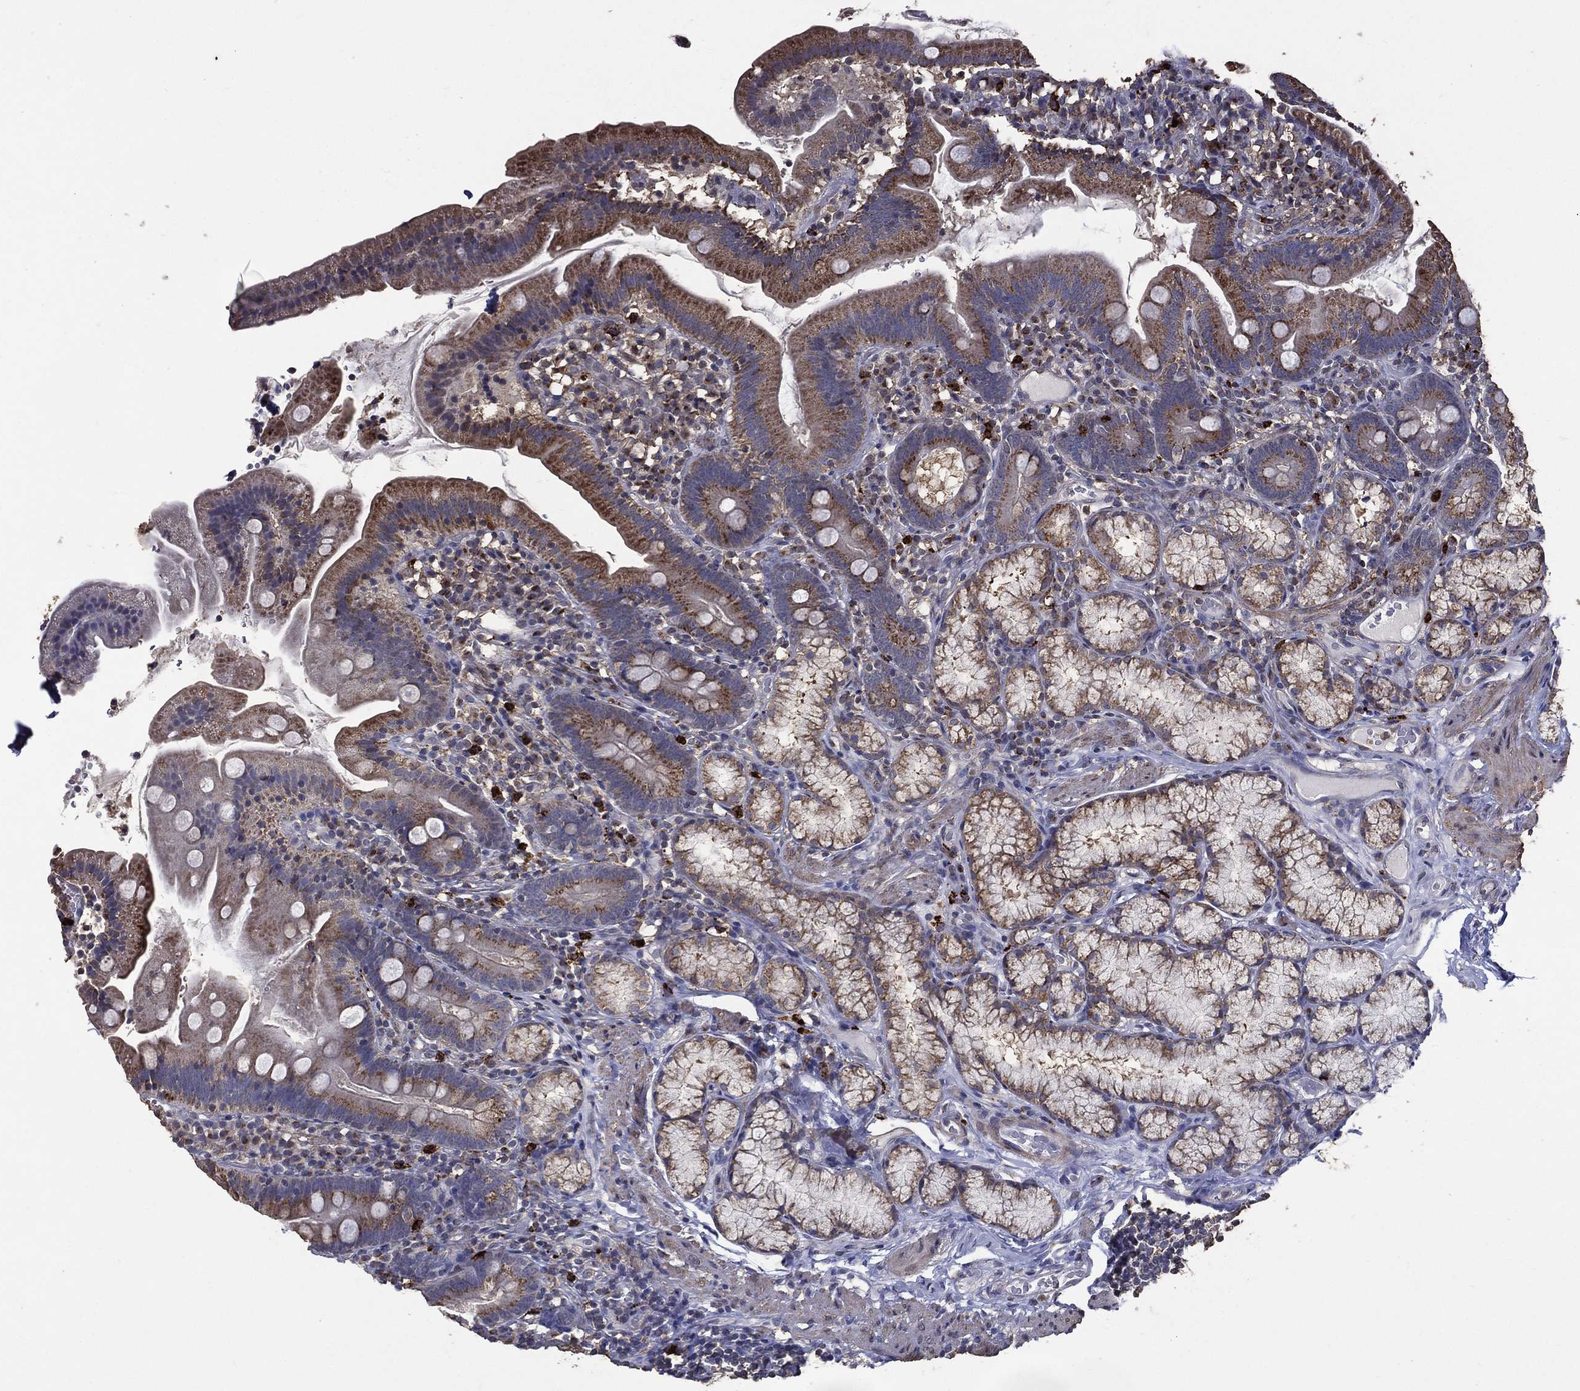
{"staining": {"intensity": "moderate", "quantity": ">75%", "location": "cytoplasmic/membranous"}, "tissue": "duodenum", "cell_type": "Glandular cells", "image_type": "normal", "snomed": [{"axis": "morphology", "description": "Normal tissue, NOS"}, {"axis": "topography", "description": "Duodenum"}], "caption": "This image exhibits immunohistochemistry staining of normal human duodenum, with medium moderate cytoplasmic/membranous expression in approximately >75% of glandular cells.", "gene": "GPR183", "patient": {"sex": "female", "age": 67}}